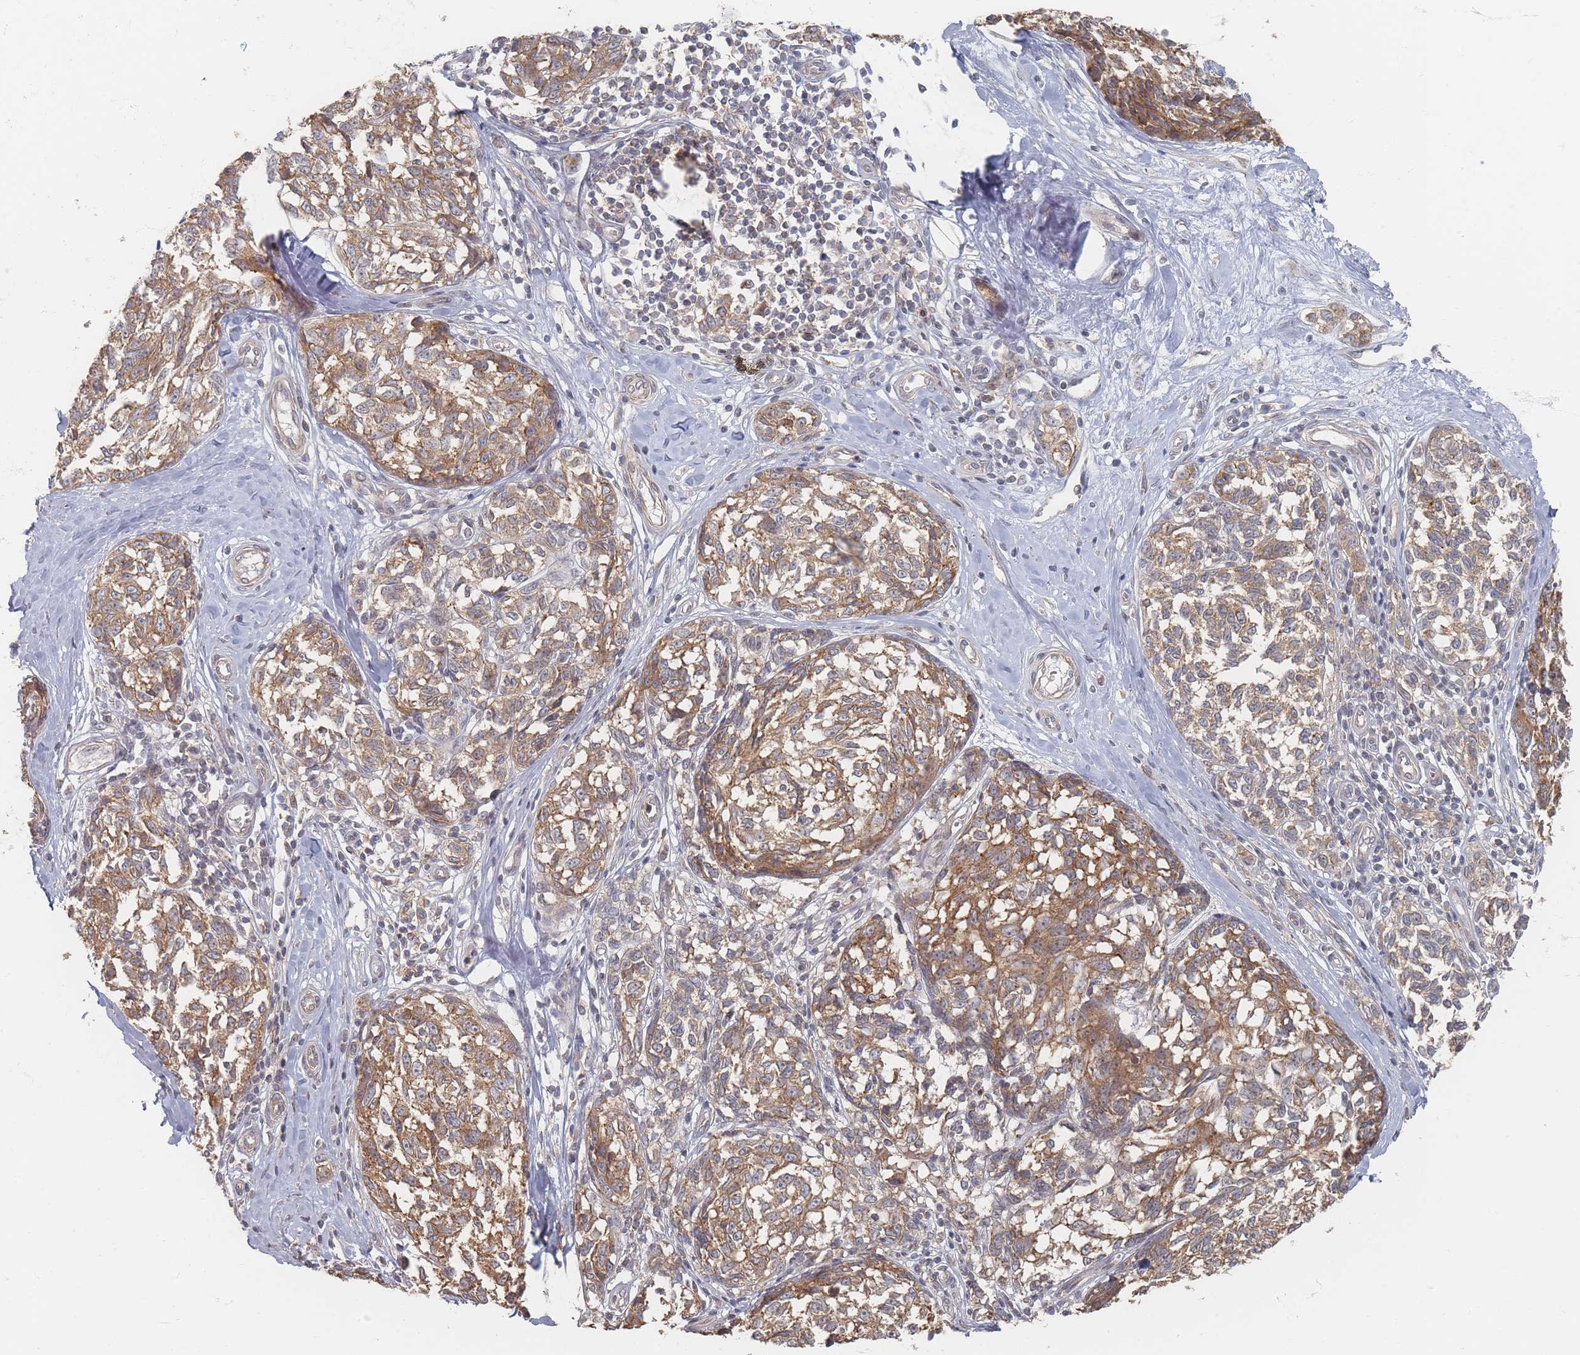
{"staining": {"intensity": "moderate", "quantity": ">75%", "location": "cytoplasmic/membranous"}, "tissue": "melanoma", "cell_type": "Tumor cells", "image_type": "cancer", "snomed": [{"axis": "morphology", "description": "Normal tissue, NOS"}, {"axis": "morphology", "description": "Malignant melanoma, NOS"}, {"axis": "topography", "description": "Skin"}], "caption": "Moderate cytoplasmic/membranous protein positivity is seen in approximately >75% of tumor cells in malignant melanoma. Immunohistochemistry stains the protein in brown and the nuclei are stained blue.", "gene": "GLE1", "patient": {"sex": "female", "age": 64}}